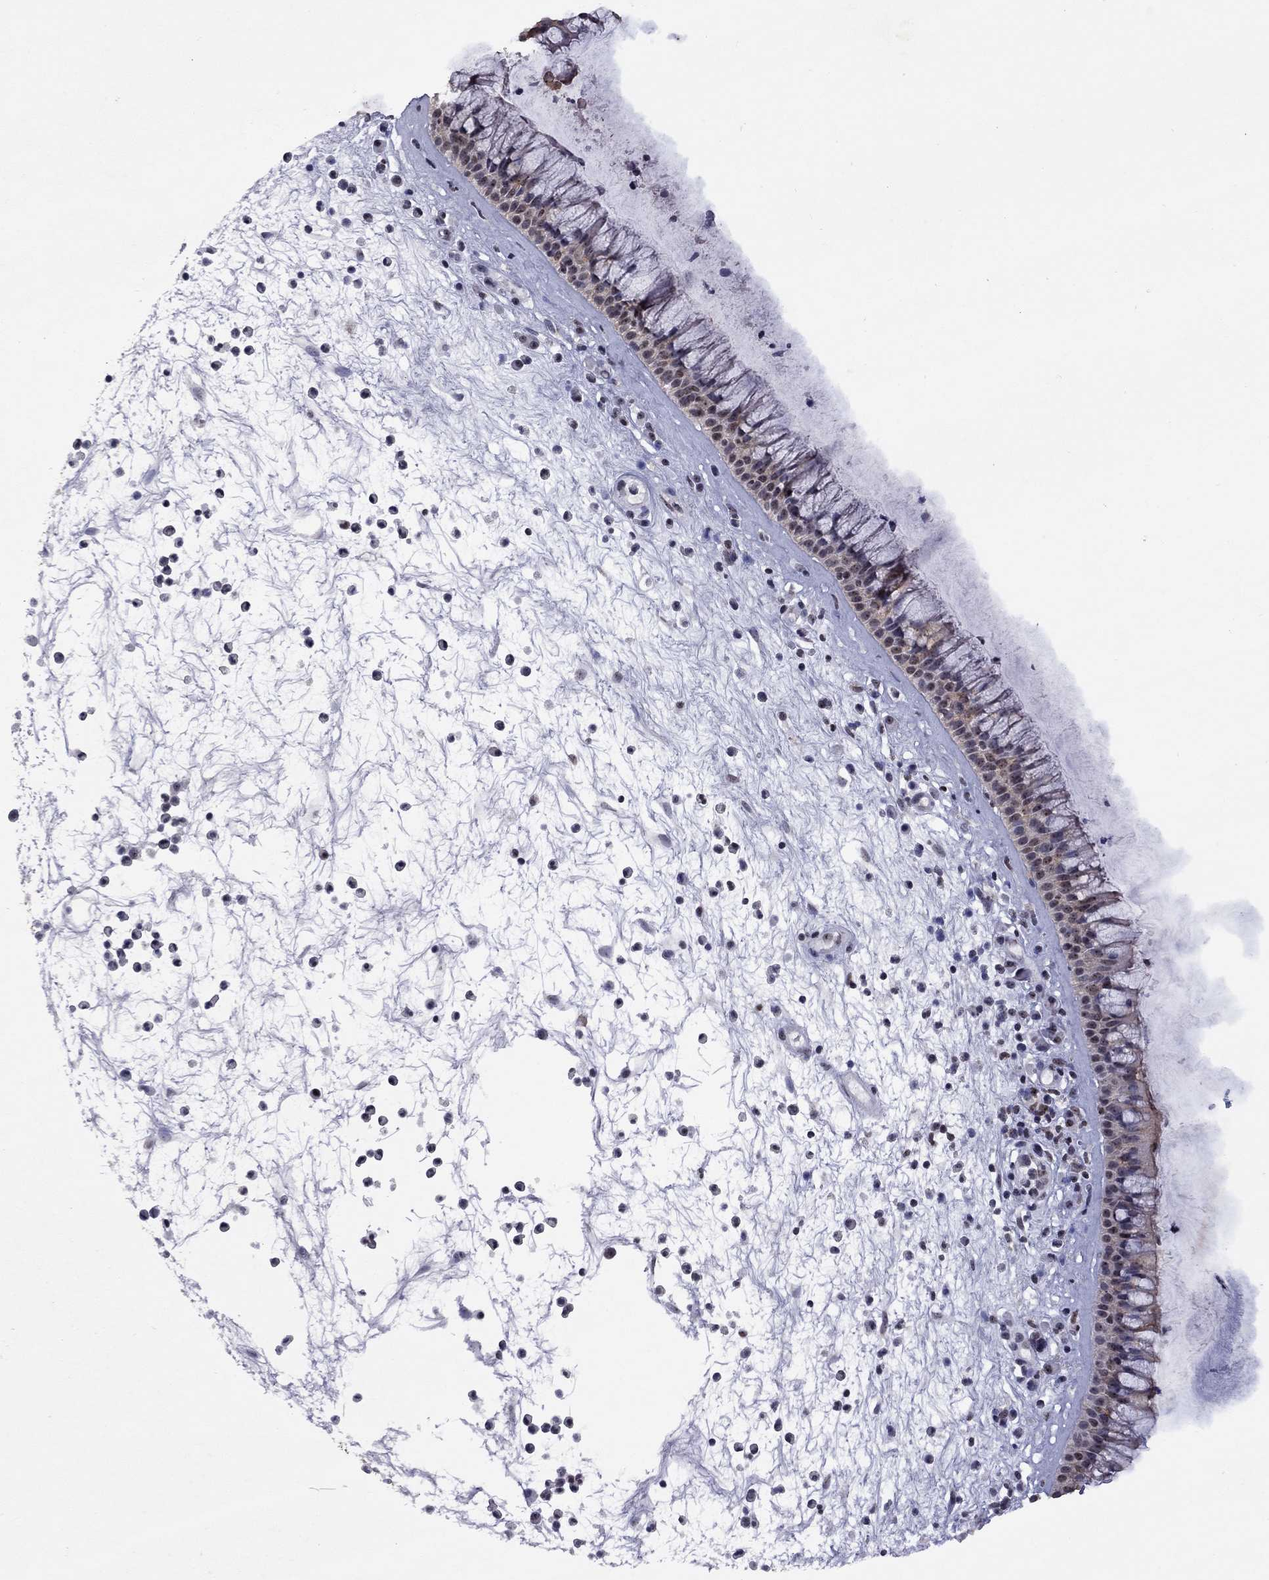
{"staining": {"intensity": "weak", "quantity": ">75%", "location": "cytoplasmic/membranous"}, "tissue": "nasopharynx", "cell_type": "Respiratory epithelial cells", "image_type": "normal", "snomed": [{"axis": "morphology", "description": "Normal tissue, NOS"}, {"axis": "topography", "description": "Nasopharynx"}], "caption": "Protein staining of unremarkable nasopharynx demonstrates weak cytoplasmic/membranous staining in approximately >75% of respiratory epithelial cells.", "gene": "SPOUT1", "patient": {"sex": "male", "age": 77}}